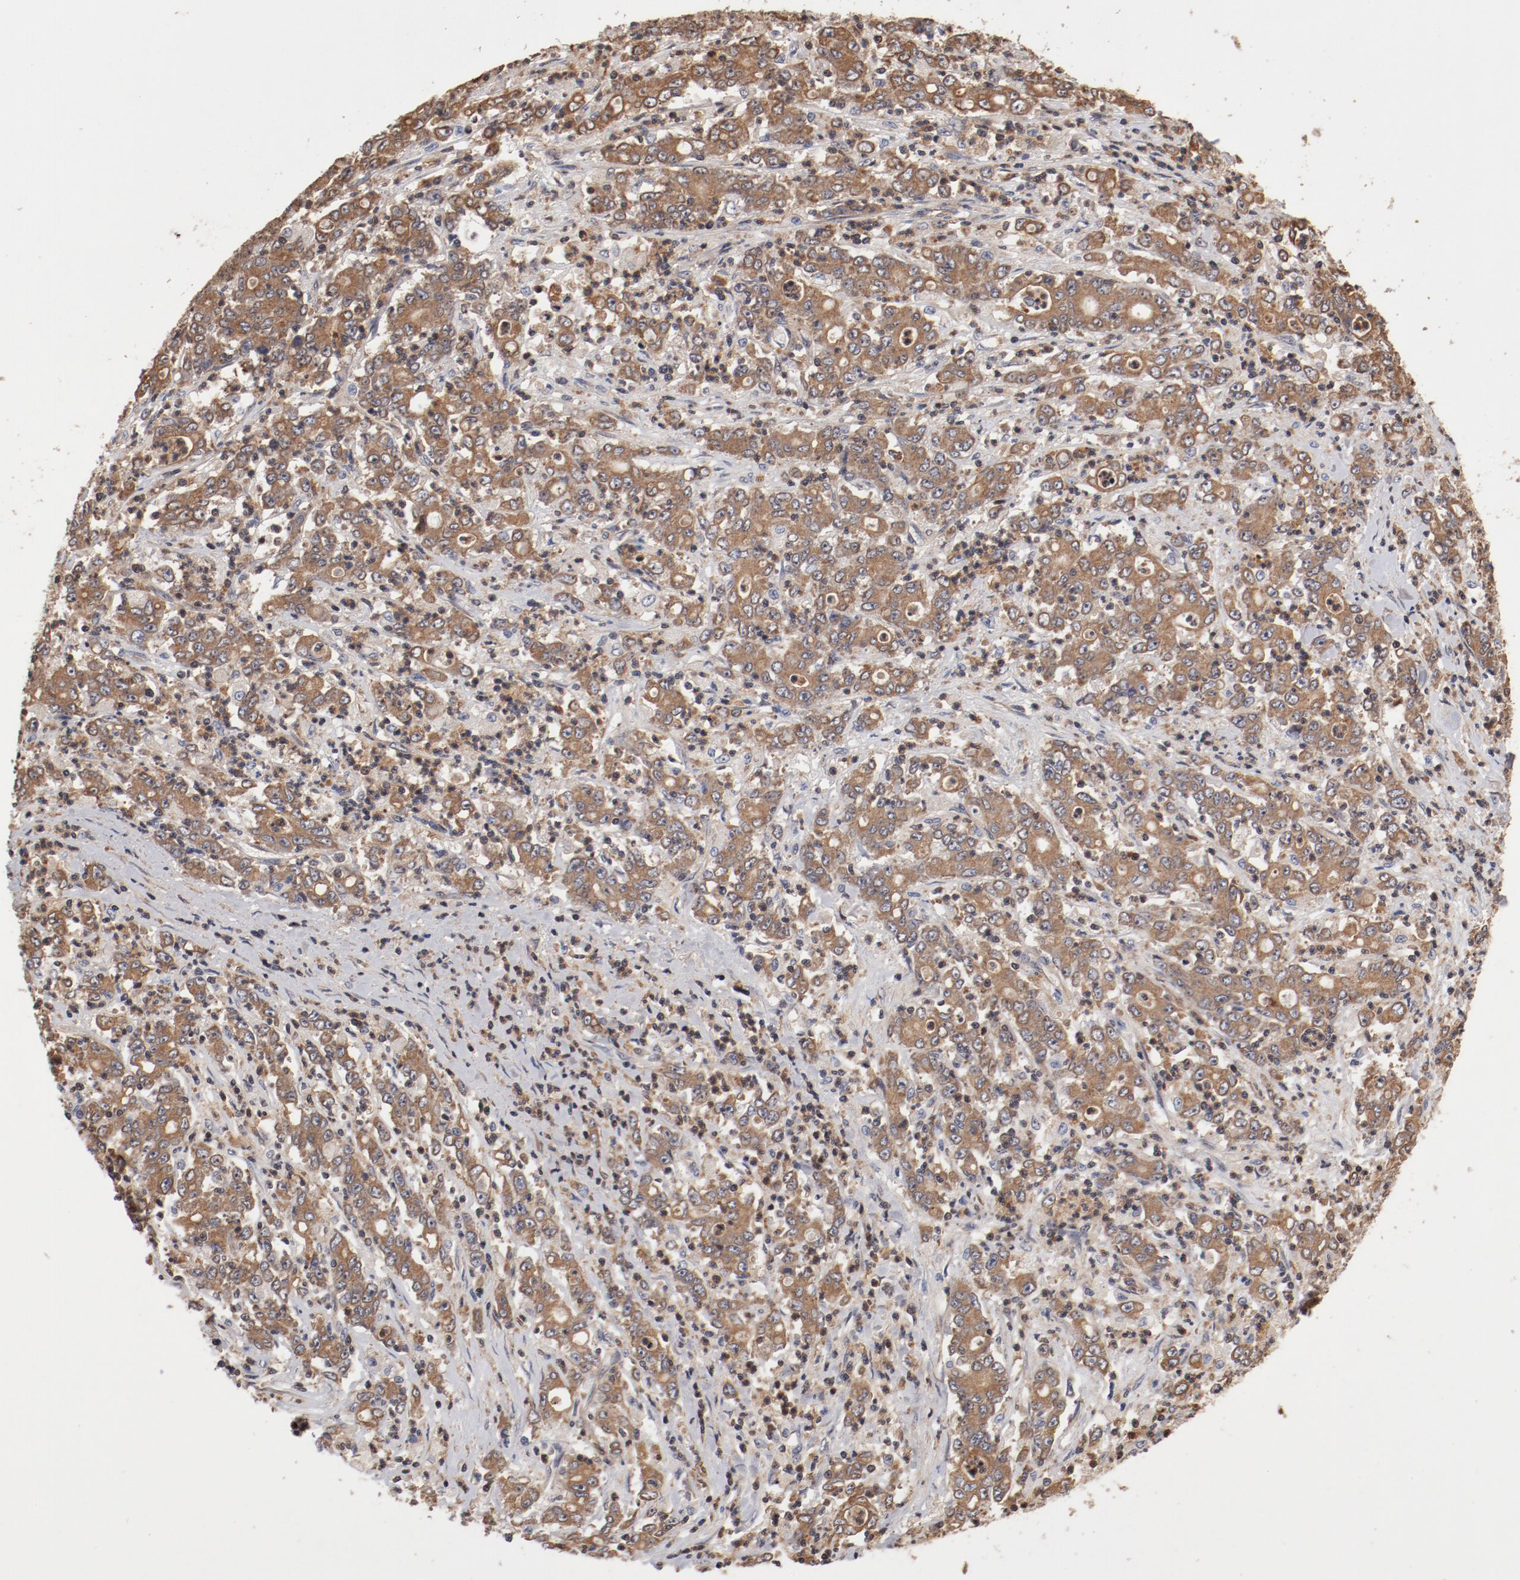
{"staining": {"intensity": "moderate", "quantity": ">75%", "location": "cytoplasmic/membranous"}, "tissue": "stomach cancer", "cell_type": "Tumor cells", "image_type": "cancer", "snomed": [{"axis": "morphology", "description": "Adenocarcinoma, NOS"}, {"axis": "topography", "description": "Stomach, lower"}], "caption": "Immunohistochemistry (DAB (3,3'-diaminobenzidine)) staining of stomach cancer (adenocarcinoma) exhibits moderate cytoplasmic/membranous protein staining in about >75% of tumor cells. (IHC, brightfield microscopy, high magnification).", "gene": "GUF1", "patient": {"sex": "female", "age": 71}}